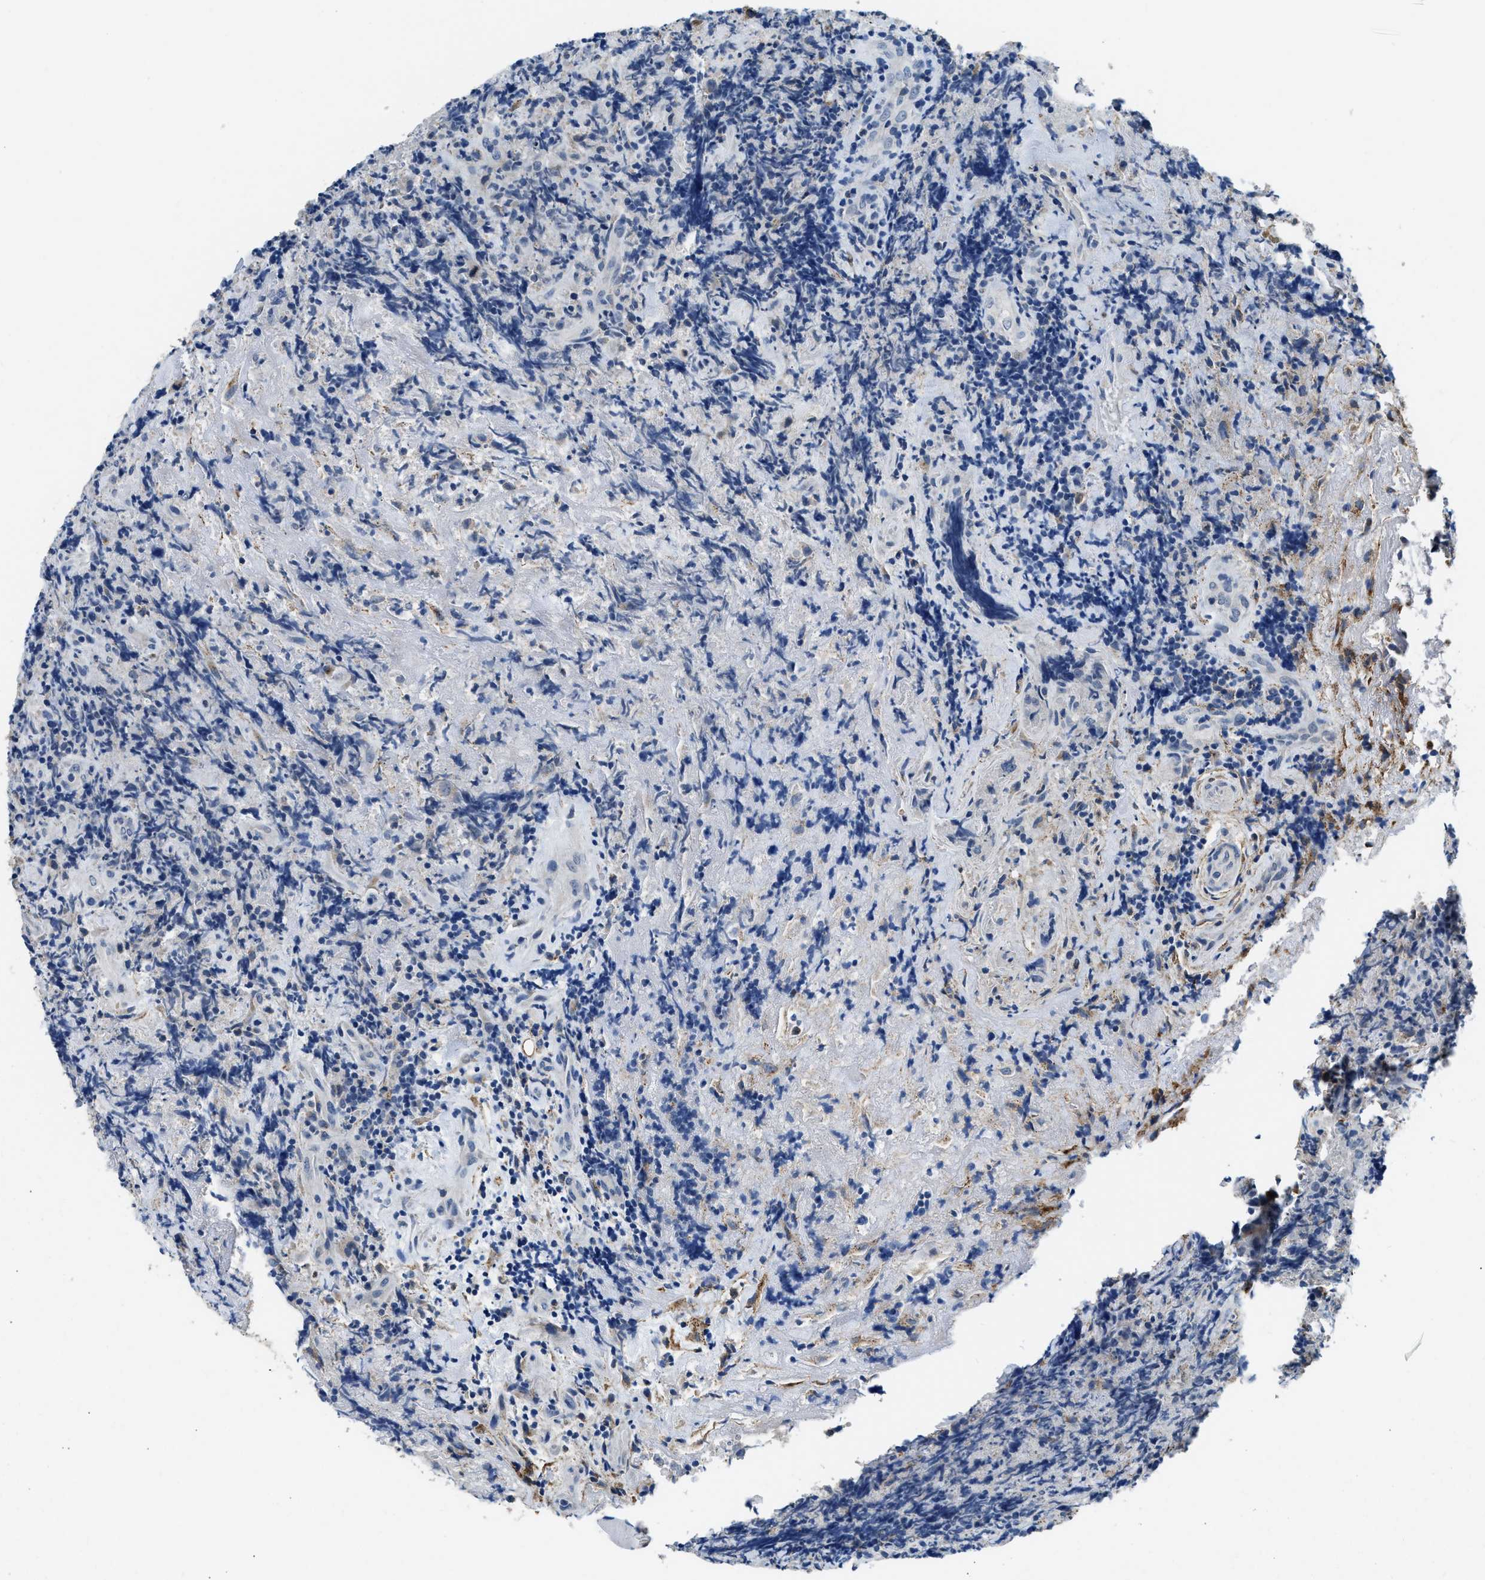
{"staining": {"intensity": "negative", "quantity": "none", "location": "none"}, "tissue": "lymphoma", "cell_type": "Tumor cells", "image_type": "cancer", "snomed": [{"axis": "morphology", "description": "Malignant lymphoma, non-Hodgkin's type, High grade"}, {"axis": "topography", "description": "Tonsil"}], "caption": "Tumor cells are negative for brown protein staining in high-grade malignant lymphoma, non-Hodgkin's type.", "gene": "LRP1", "patient": {"sex": "female", "age": 36}}